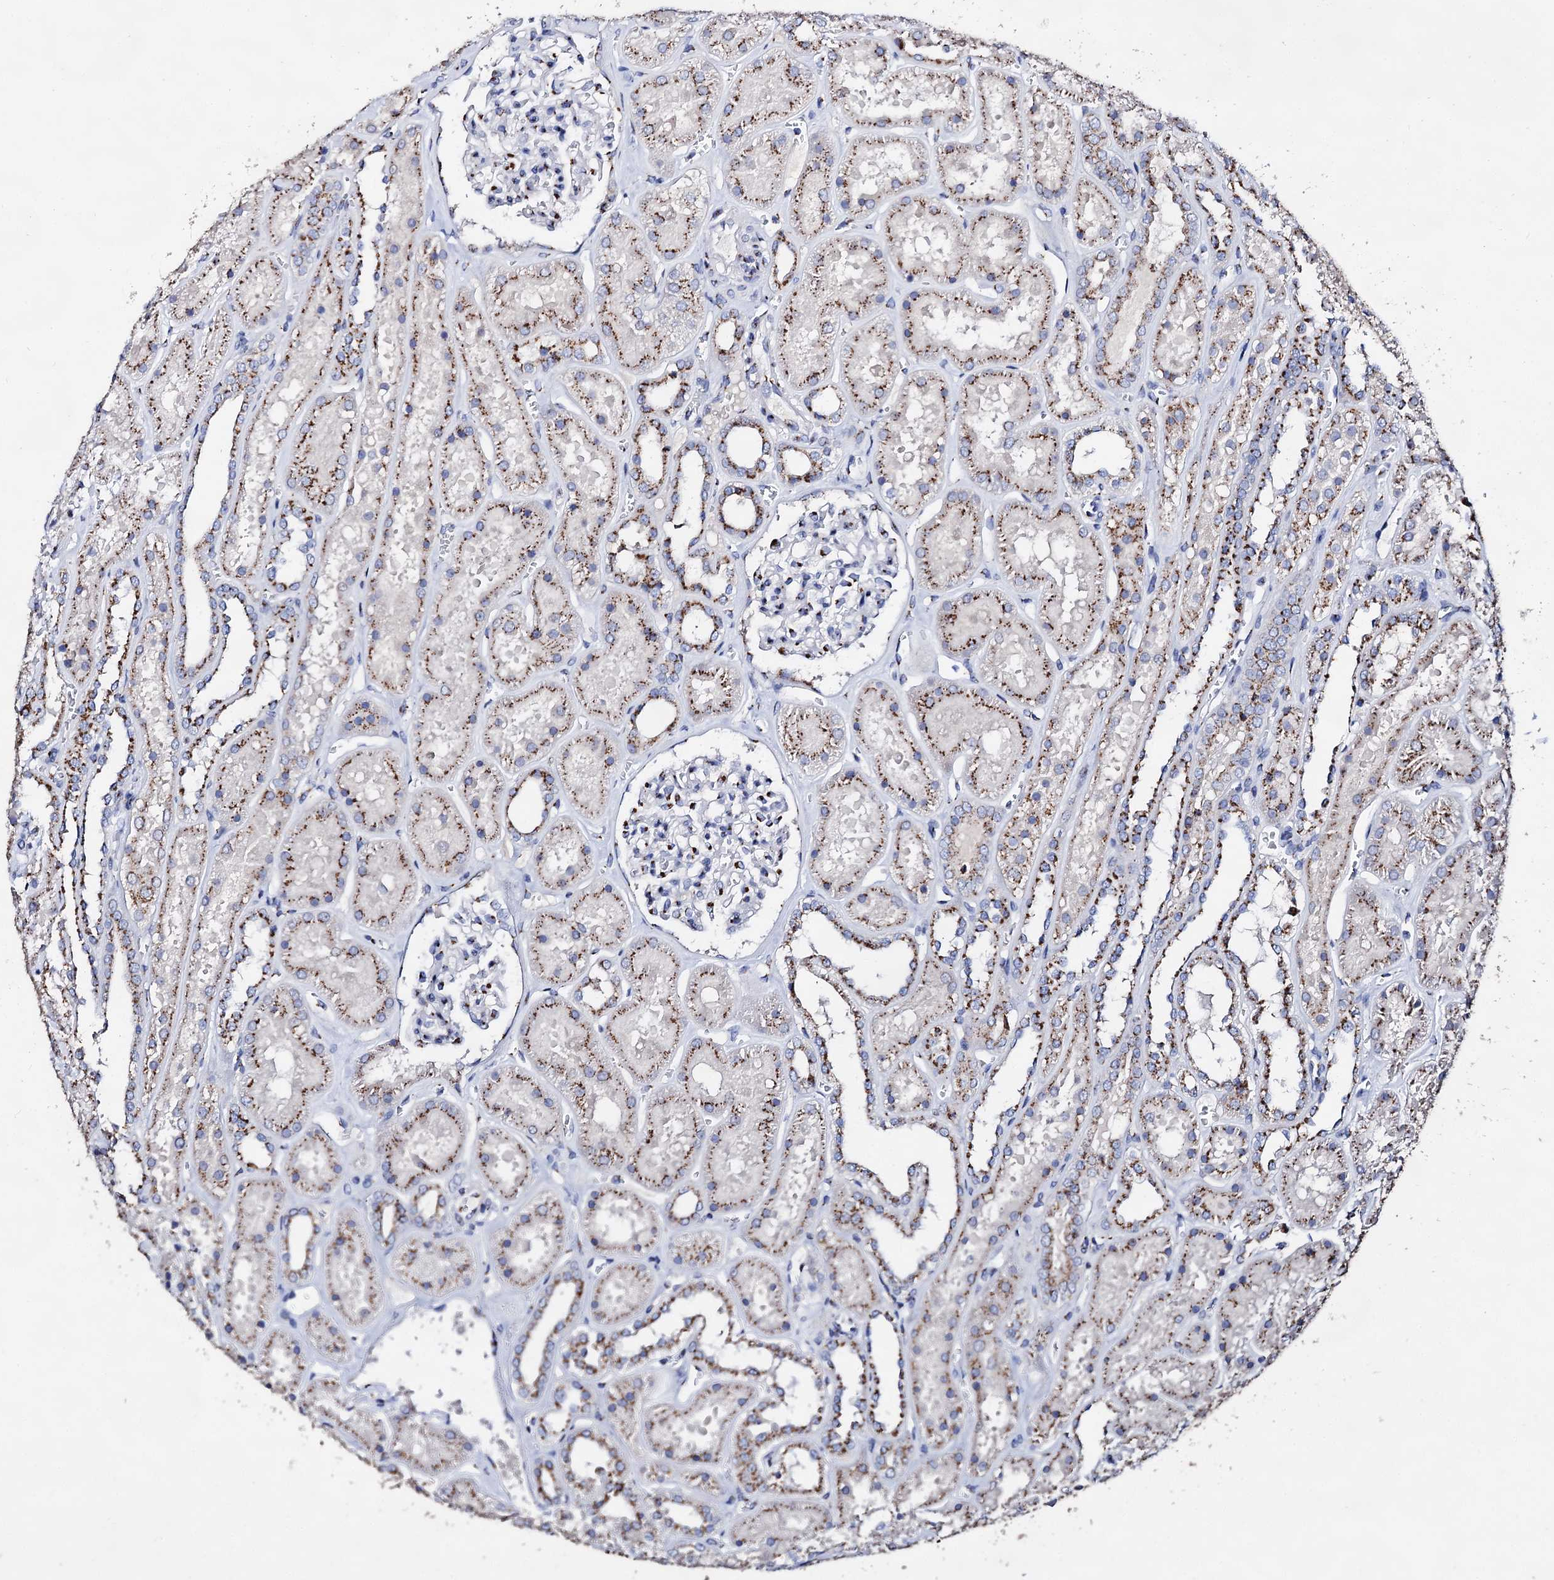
{"staining": {"intensity": "strong", "quantity": "25%-75%", "location": "cytoplasmic/membranous"}, "tissue": "kidney", "cell_type": "Cells in glomeruli", "image_type": "normal", "snomed": [{"axis": "morphology", "description": "Normal tissue, NOS"}, {"axis": "topography", "description": "Kidney"}], "caption": "Kidney stained with DAB (3,3'-diaminobenzidine) immunohistochemistry (IHC) exhibits high levels of strong cytoplasmic/membranous expression in approximately 25%-75% of cells in glomeruli.", "gene": "TM9SF3", "patient": {"sex": "female", "age": 41}}